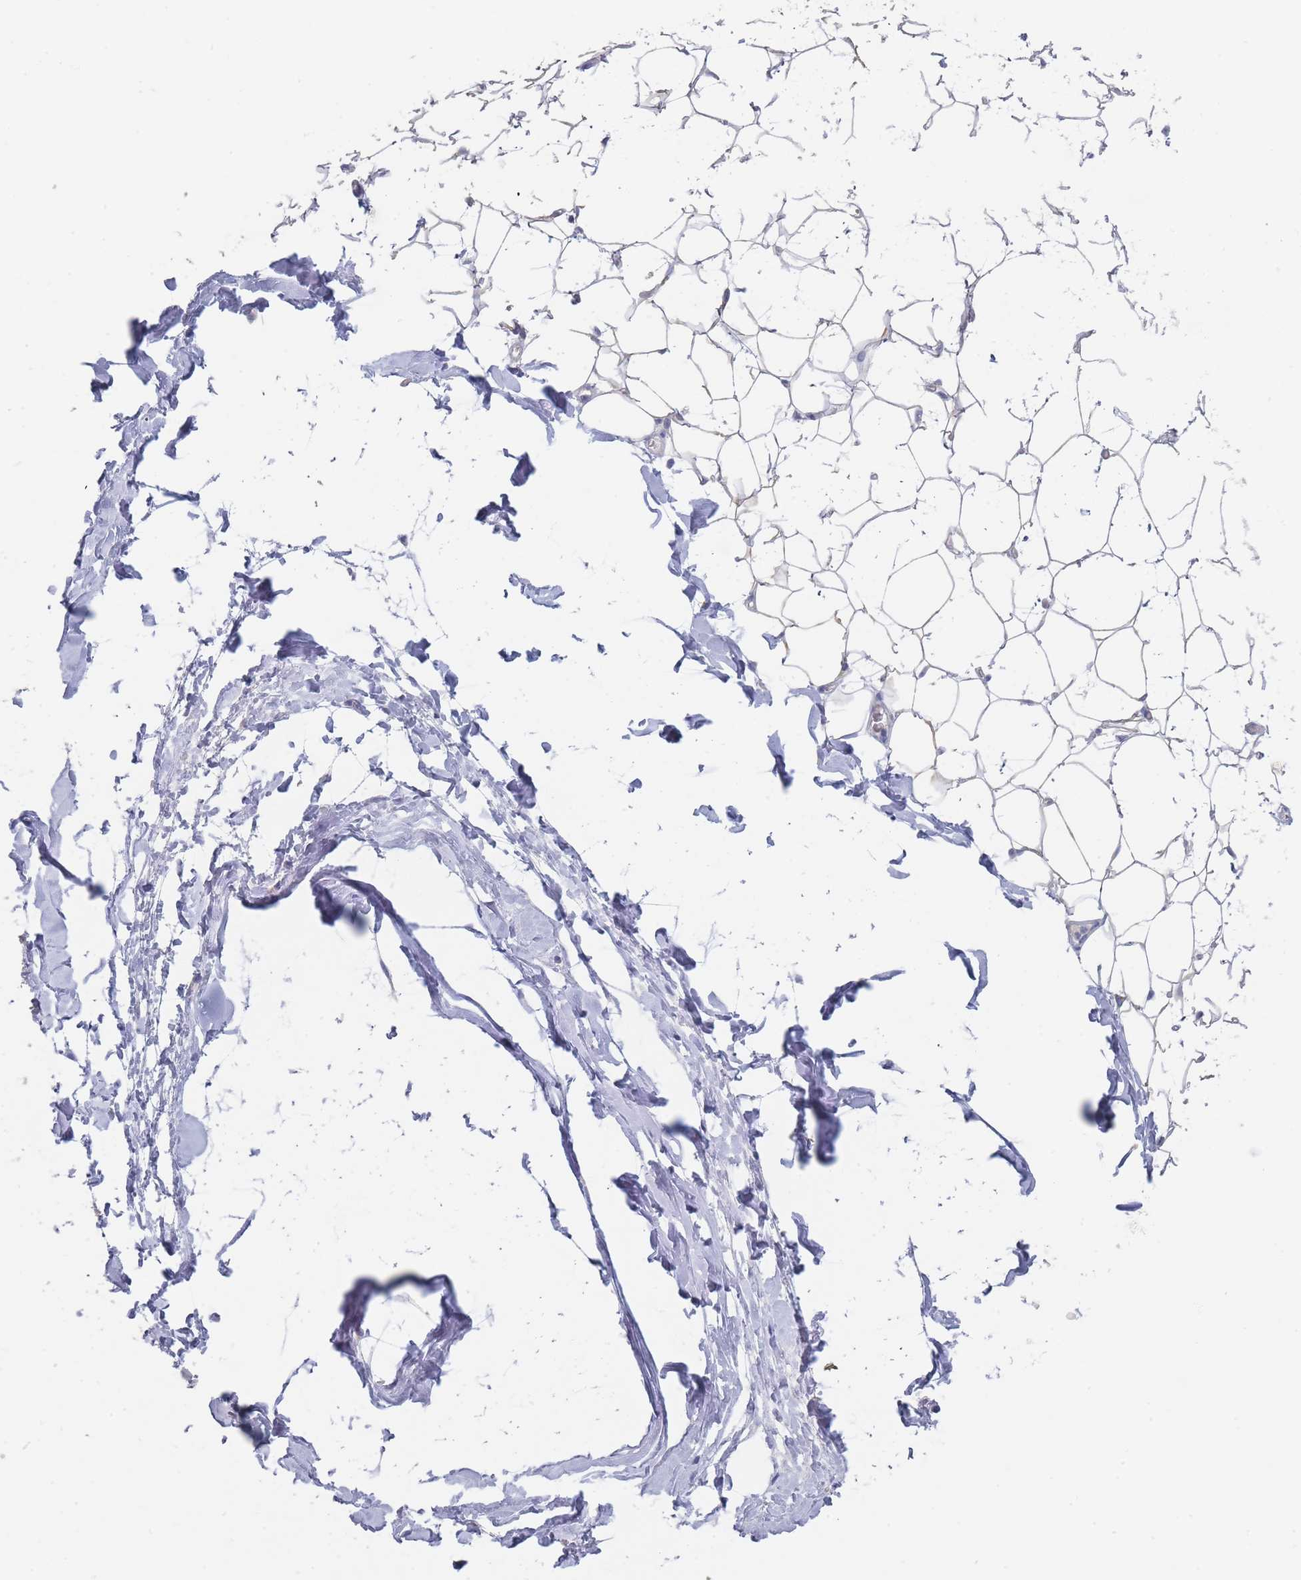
{"staining": {"intensity": "negative", "quantity": "none", "location": "none"}, "tissue": "adipose tissue", "cell_type": "Adipocytes", "image_type": "normal", "snomed": [{"axis": "morphology", "description": "Normal tissue, NOS"}, {"axis": "topography", "description": "Breast"}], "caption": "The micrograph displays no staining of adipocytes in normal adipose tissue.", "gene": "RNF8", "patient": {"sex": "female", "age": 26}}